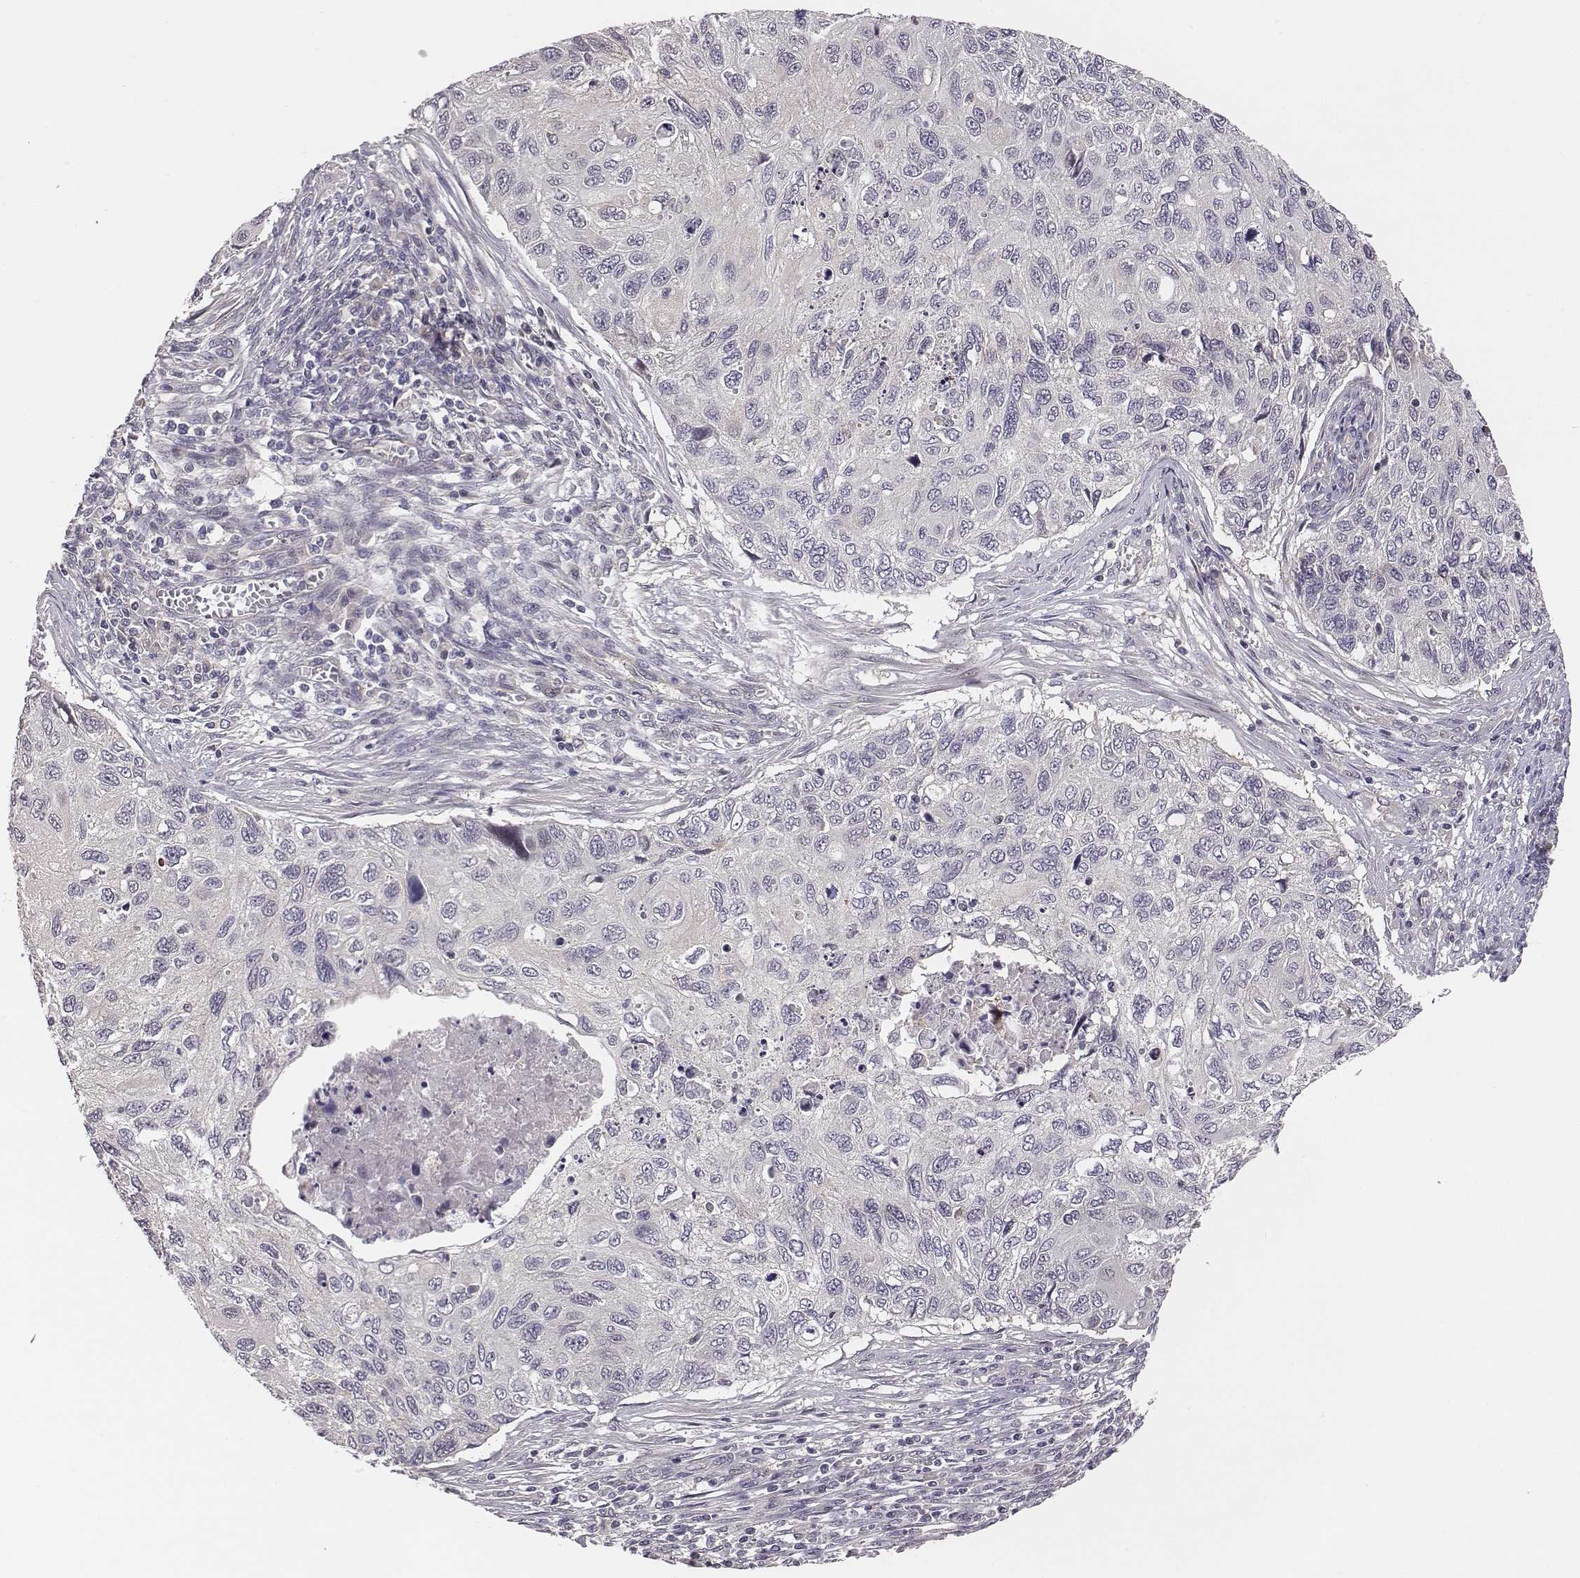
{"staining": {"intensity": "negative", "quantity": "none", "location": "none"}, "tissue": "cervical cancer", "cell_type": "Tumor cells", "image_type": "cancer", "snomed": [{"axis": "morphology", "description": "Squamous cell carcinoma, NOS"}, {"axis": "topography", "description": "Cervix"}], "caption": "Immunohistochemistry (IHC) histopathology image of neoplastic tissue: human squamous cell carcinoma (cervical) stained with DAB (3,3'-diaminobenzidine) demonstrates no significant protein staining in tumor cells.", "gene": "SMURF2", "patient": {"sex": "female", "age": 70}}